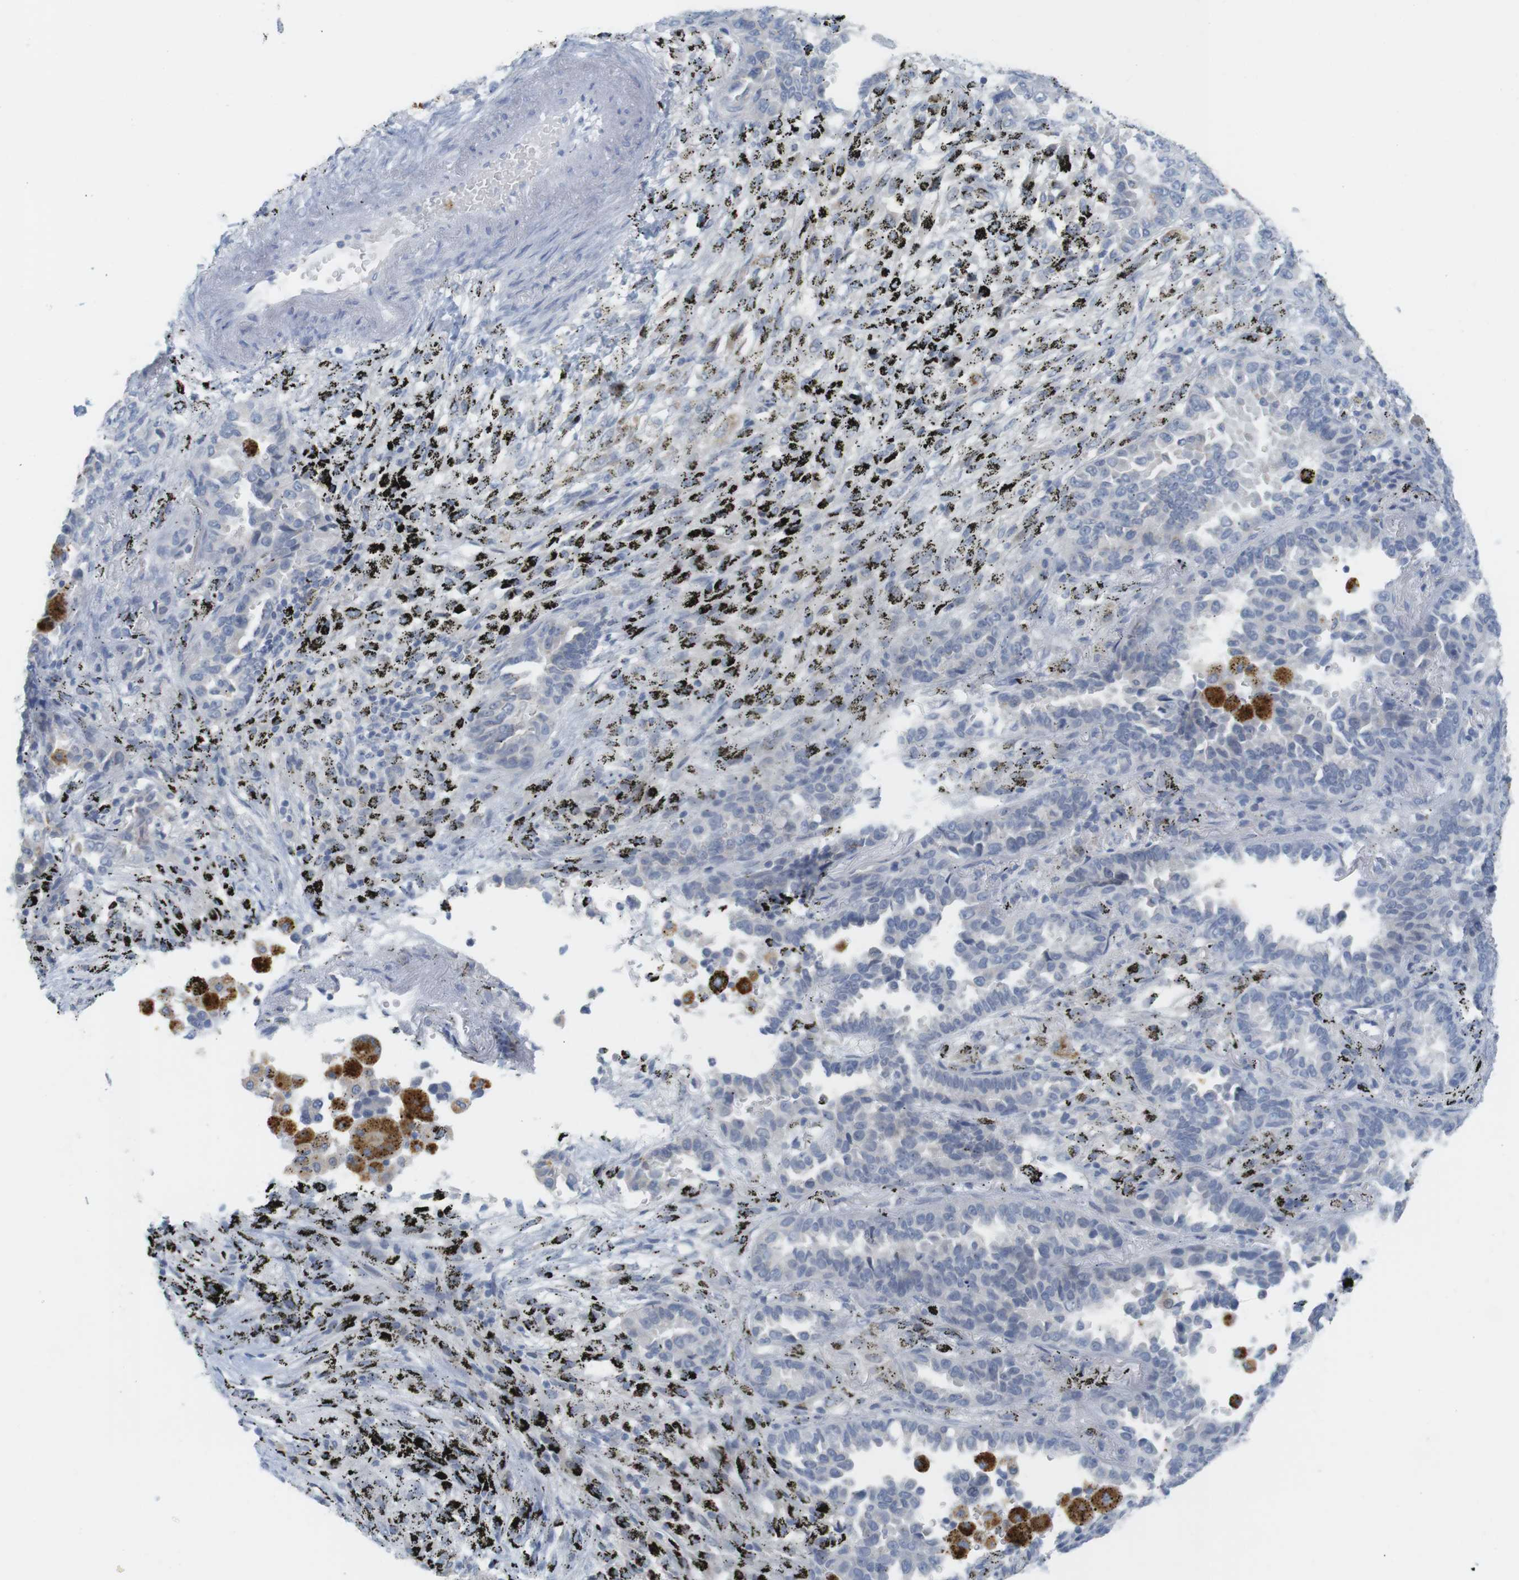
{"staining": {"intensity": "negative", "quantity": "none", "location": "none"}, "tissue": "lung cancer", "cell_type": "Tumor cells", "image_type": "cancer", "snomed": [{"axis": "morphology", "description": "Normal tissue, NOS"}, {"axis": "morphology", "description": "Adenocarcinoma, NOS"}, {"axis": "topography", "description": "Lung"}], "caption": "DAB immunohistochemical staining of human adenocarcinoma (lung) exhibits no significant expression in tumor cells. (DAB (3,3'-diaminobenzidine) immunohistochemistry, high magnification).", "gene": "YIPF1", "patient": {"sex": "male", "age": 59}}